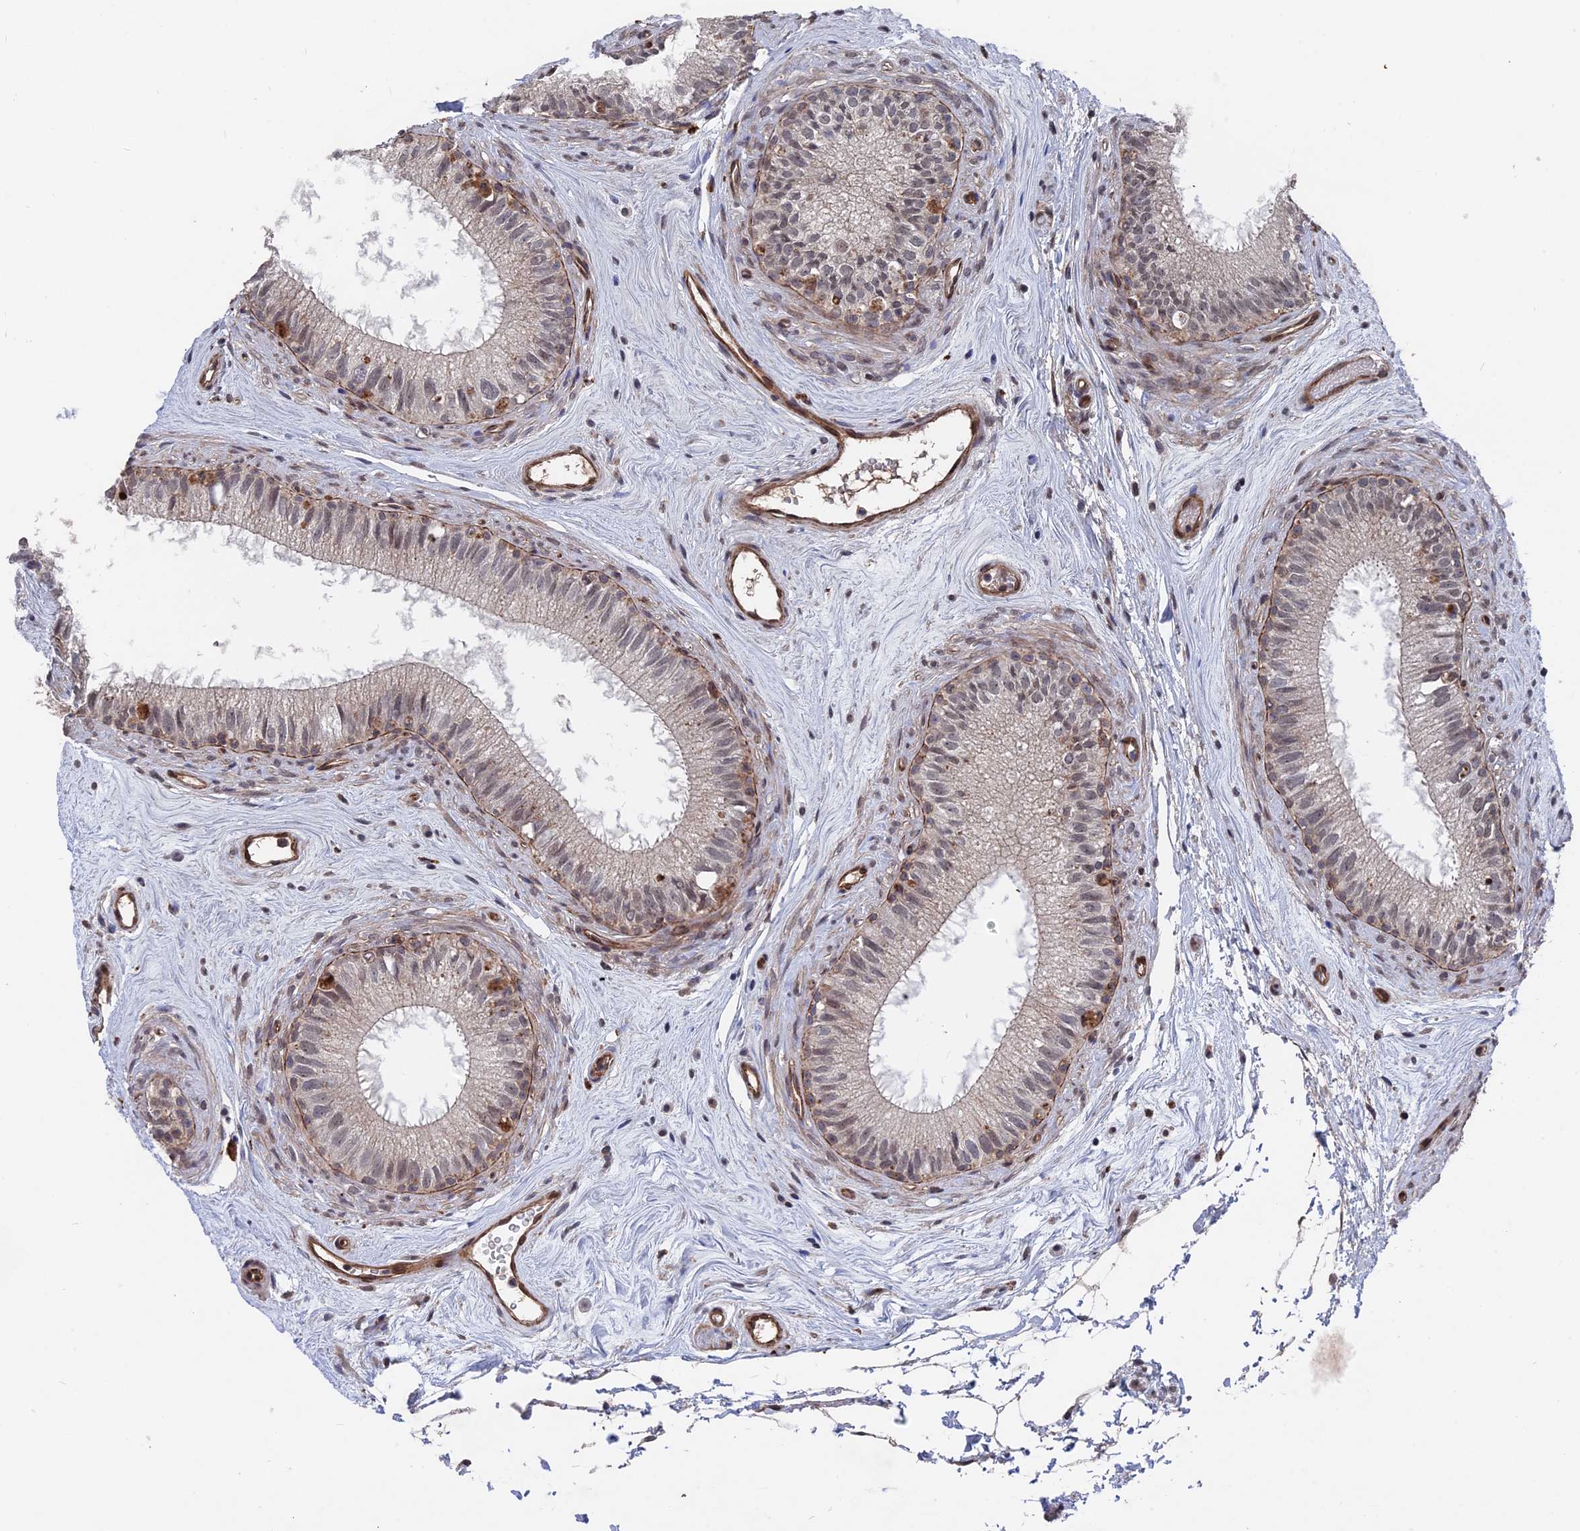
{"staining": {"intensity": "moderate", "quantity": "25%-75%", "location": "cytoplasmic/membranous,nuclear"}, "tissue": "epididymis", "cell_type": "Glandular cells", "image_type": "normal", "snomed": [{"axis": "morphology", "description": "Normal tissue, NOS"}, {"axis": "topography", "description": "Epididymis"}], "caption": "Immunohistochemistry (DAB (3,3'-diaminobenzidine)) staining of benign human epididymis shows moderate cytoplasmic/membranous,nuclear protein staining in about 25%-75% of glandular cells.", "gene": "NOSIP", "patient": {"sex": "male", "age": 71}}